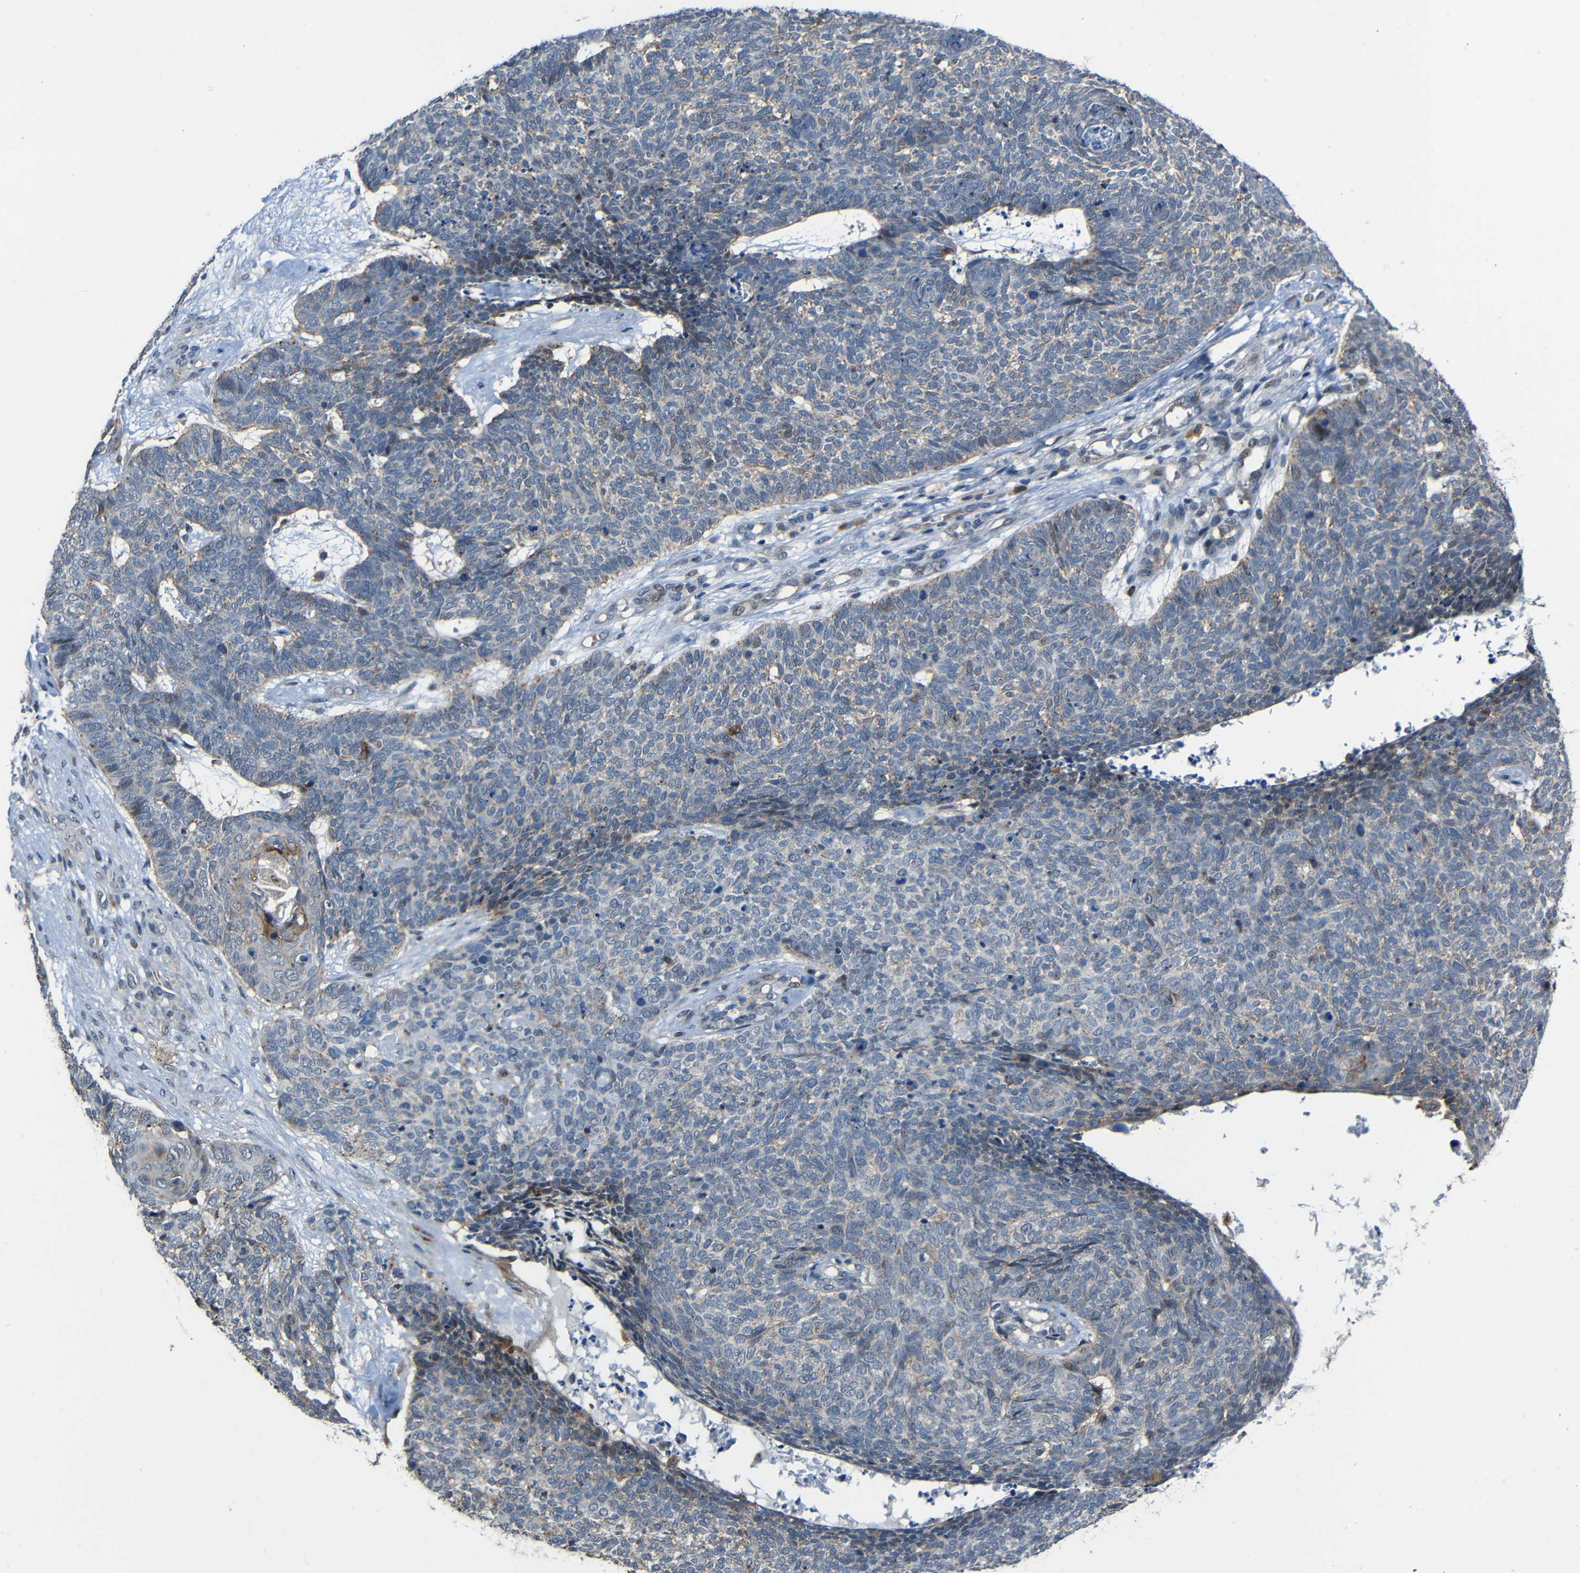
{"staining": {"intensity": "moderate", "quantity": "25%-75%", "location": "cytoplasmic/membranous,nuclear"}, "tissue": "skin cancer", "cell_type": "Tumor cells", "image_type": "cancer", "snomed": [{"axis": "morphology", "description": "Basal cell carcinoma"}, {"axis": "topography", "description": "Skin"}], "caption": "Immunohistochemistry (IHC) photomicrograph of human skin cancer stained for a protein (brown), which shows medium levels of moderate cytoplasmic/membranous and nuclear positivity in approximately 25%-75% of tumor cells.", "gene": "DNAJC5", "patient": {"sex": "female", "age": 84}}